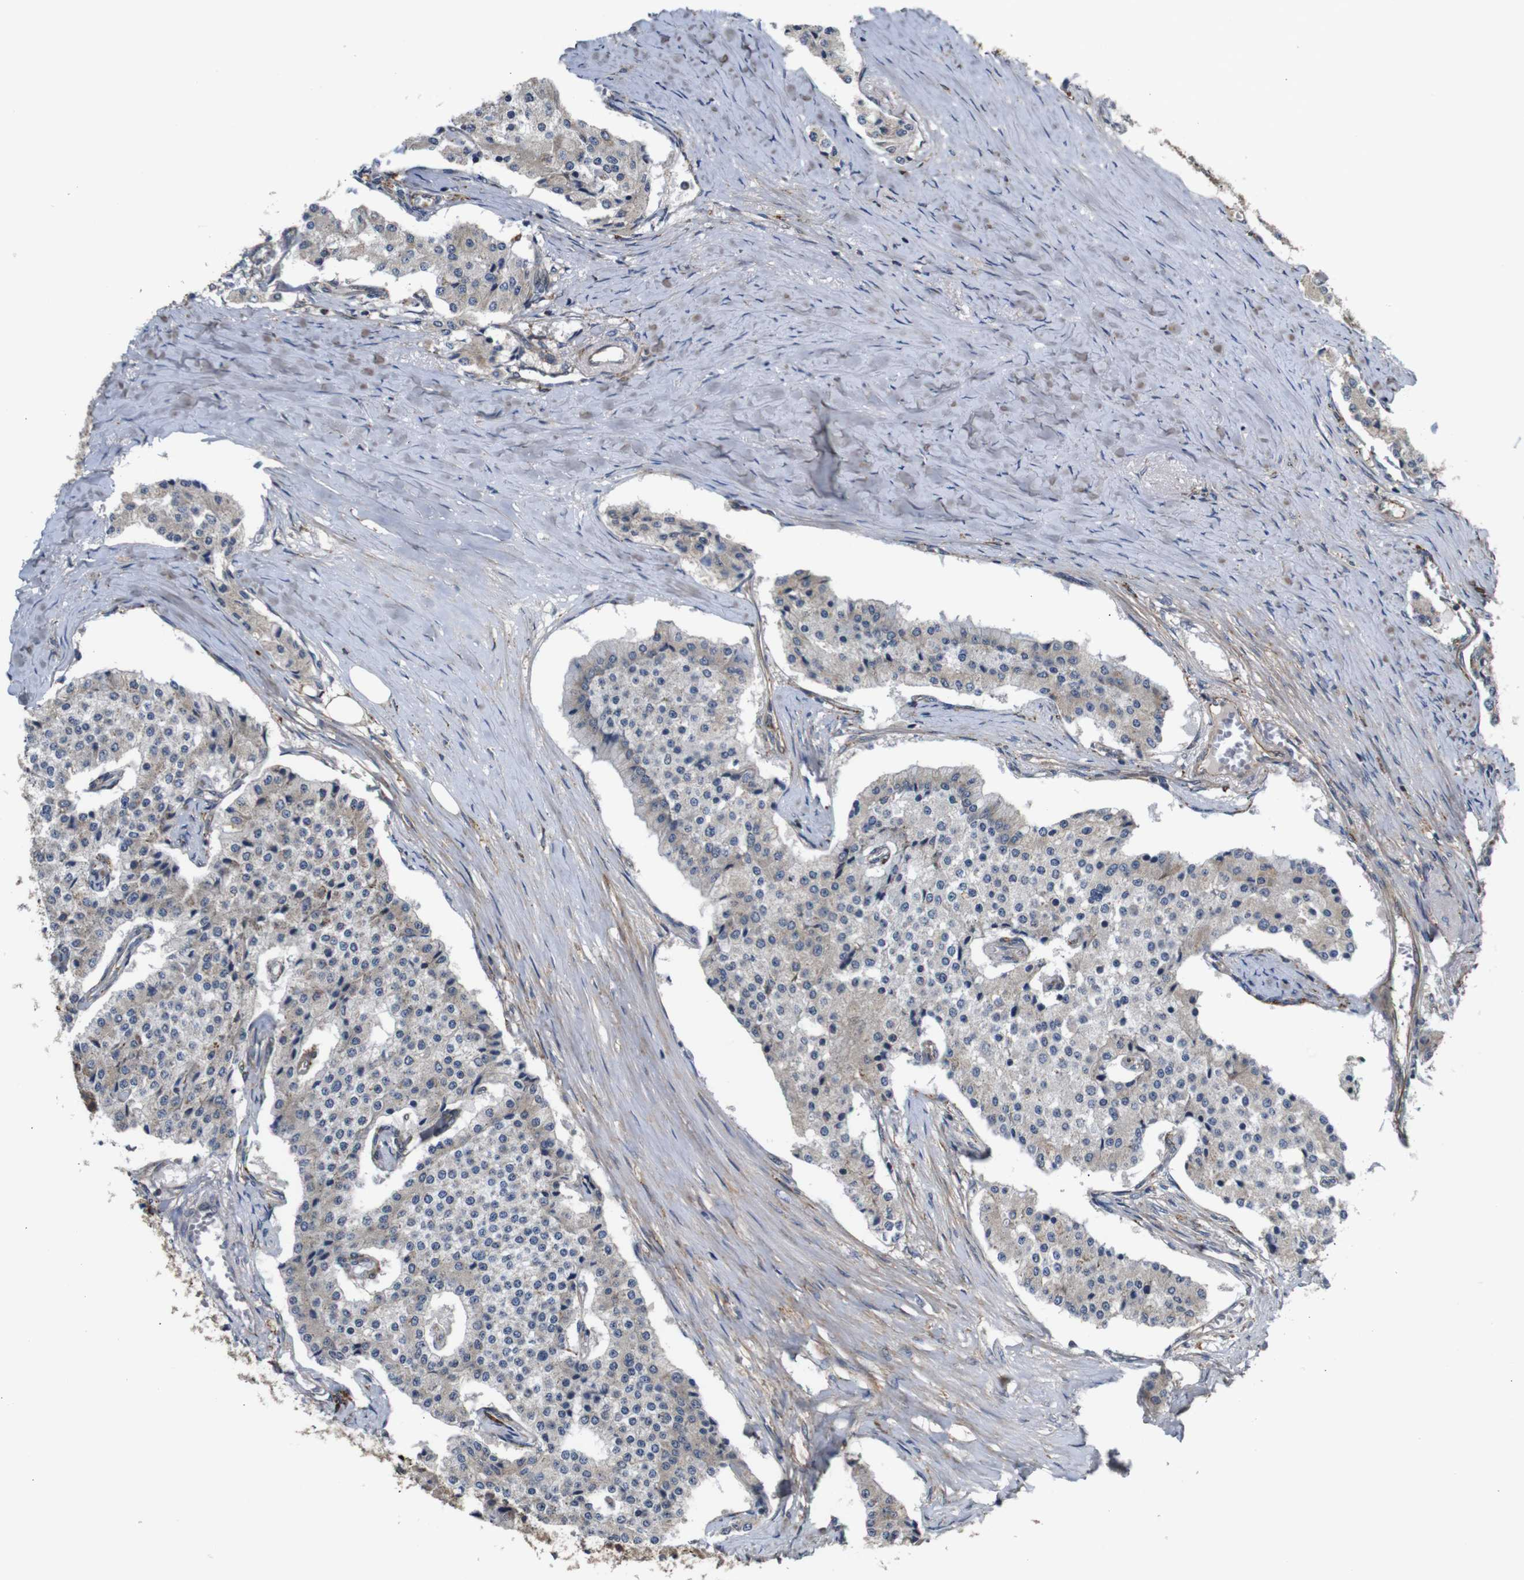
{"staining": {"intensity": "weak", "quantity": "<25%", "location": "cytoplasmic/membranous"}, "tissue": "carcinoid", "cell_type": "Tumor cells", "image_type": "cancer", "snomed": [{"axis": "morphology", "description": "Carcinoid, malignant, NOS"}, {"axis": "topography", "description": "Colon"}], "caption": "Tumor cells show no significant protein staining in malignant carcinoid. (Stains: DAB immunohistochemistry (IHC) with hematoxylin counter stain, Microscopy: brightfield microscopy at high magnification).", "gene": "UBE2G2", "patient": {"sex": "female", "age": 52}}